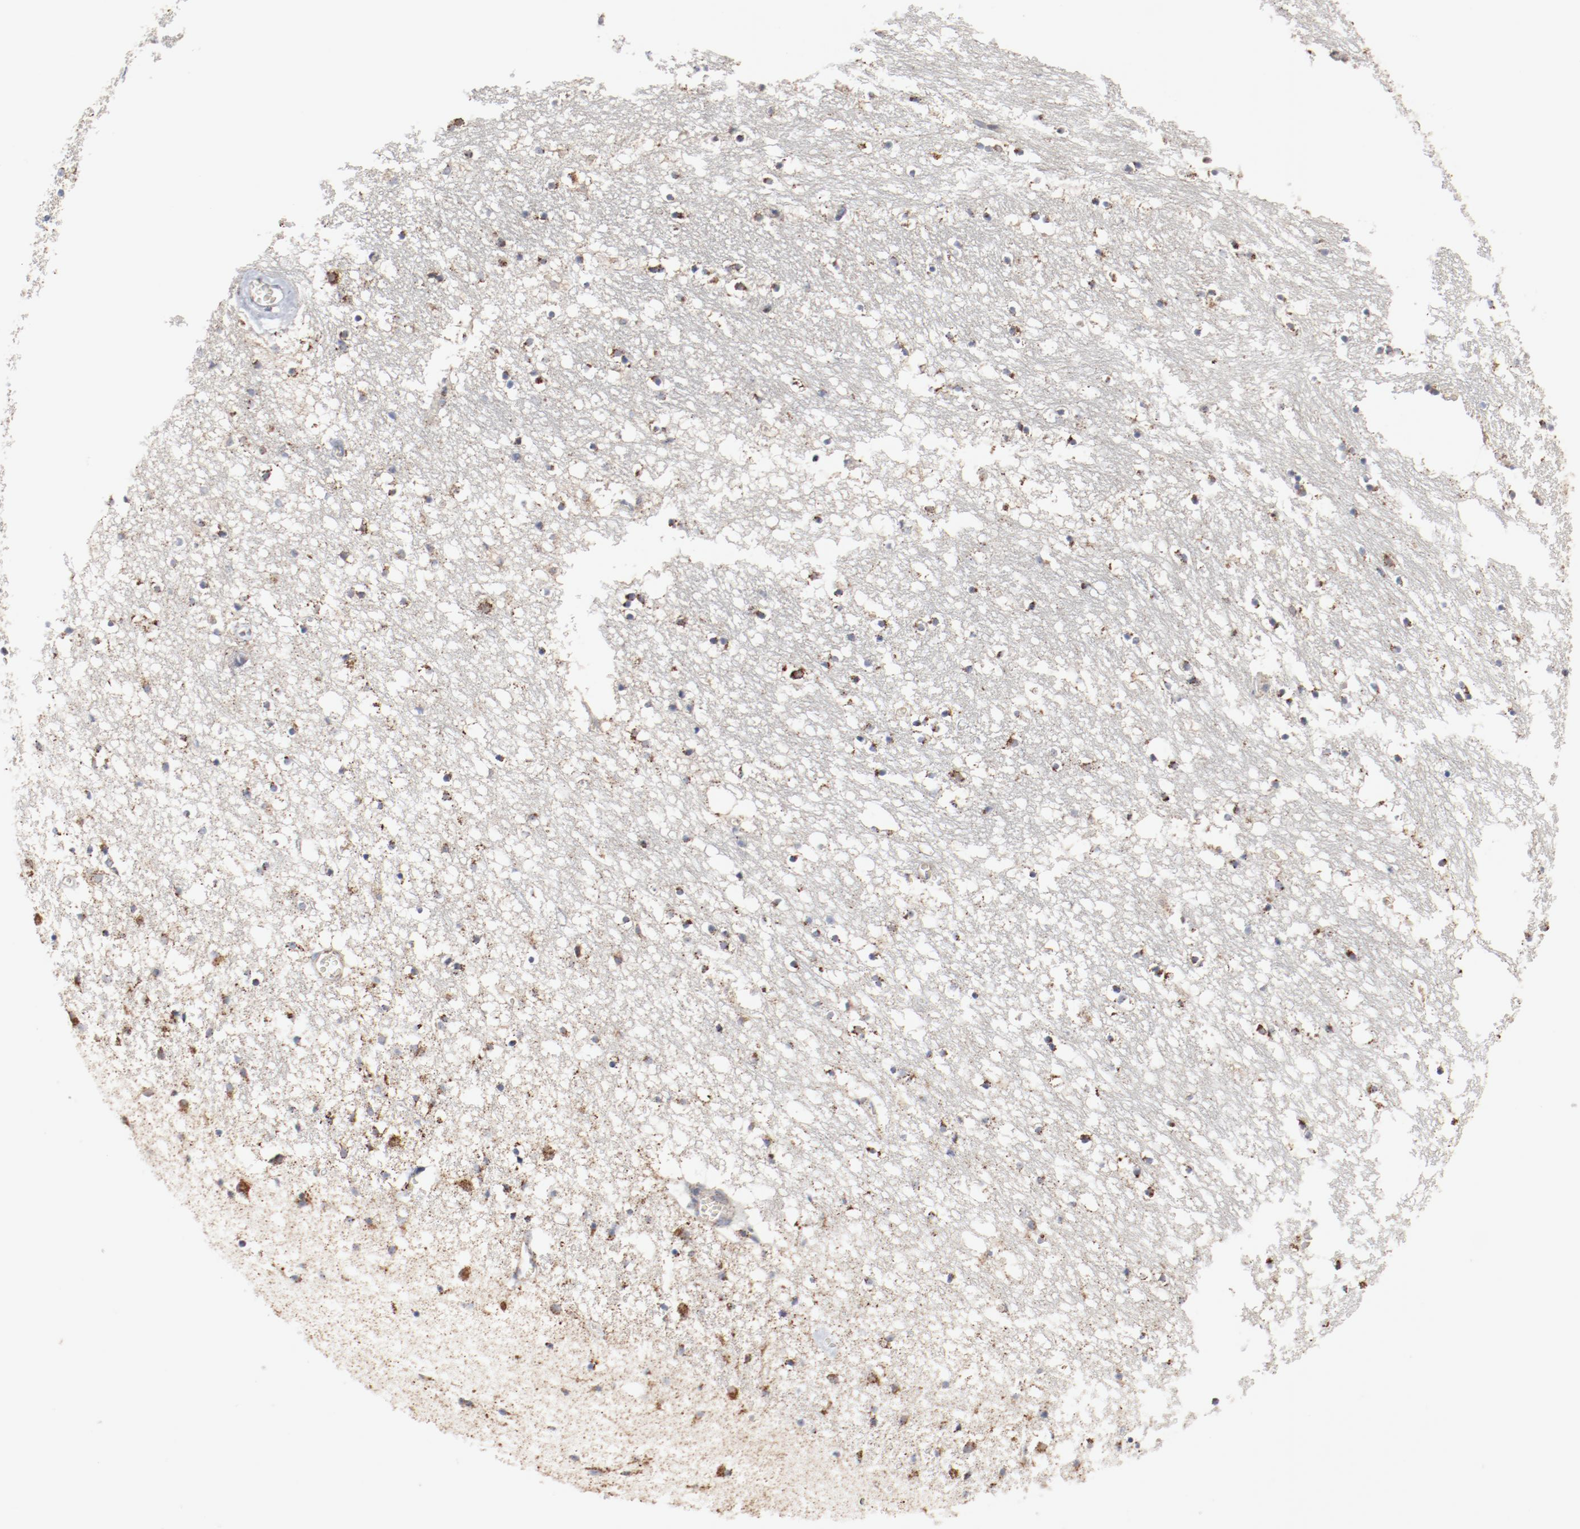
{"staining": {"intensity": "moderate", "quantity": "25%-75%", "location": "cytoplasmic/membranous"}, "tissue": "caudate", "cell_type": "Glial cells", "image_type": "normal", "snomed": [{"axis": "morphology", "description": "Normal tissue, NOS"}, {"axis": "topography", "description": "Lateral ventricle wall"}], "caption": "An immunohistochemistry histopathology image of unremarkable tissue is shown. Protein staining in brown highlights moderate cytoplasmic/membranous positivity in caudate within glial cells. (Stains: DAB in brown, nuclei in blue, Microscopy: brightfield microscopy at high magnification).", "gene": "SETD3", "patient": {"sex": "male", "age": 45}}